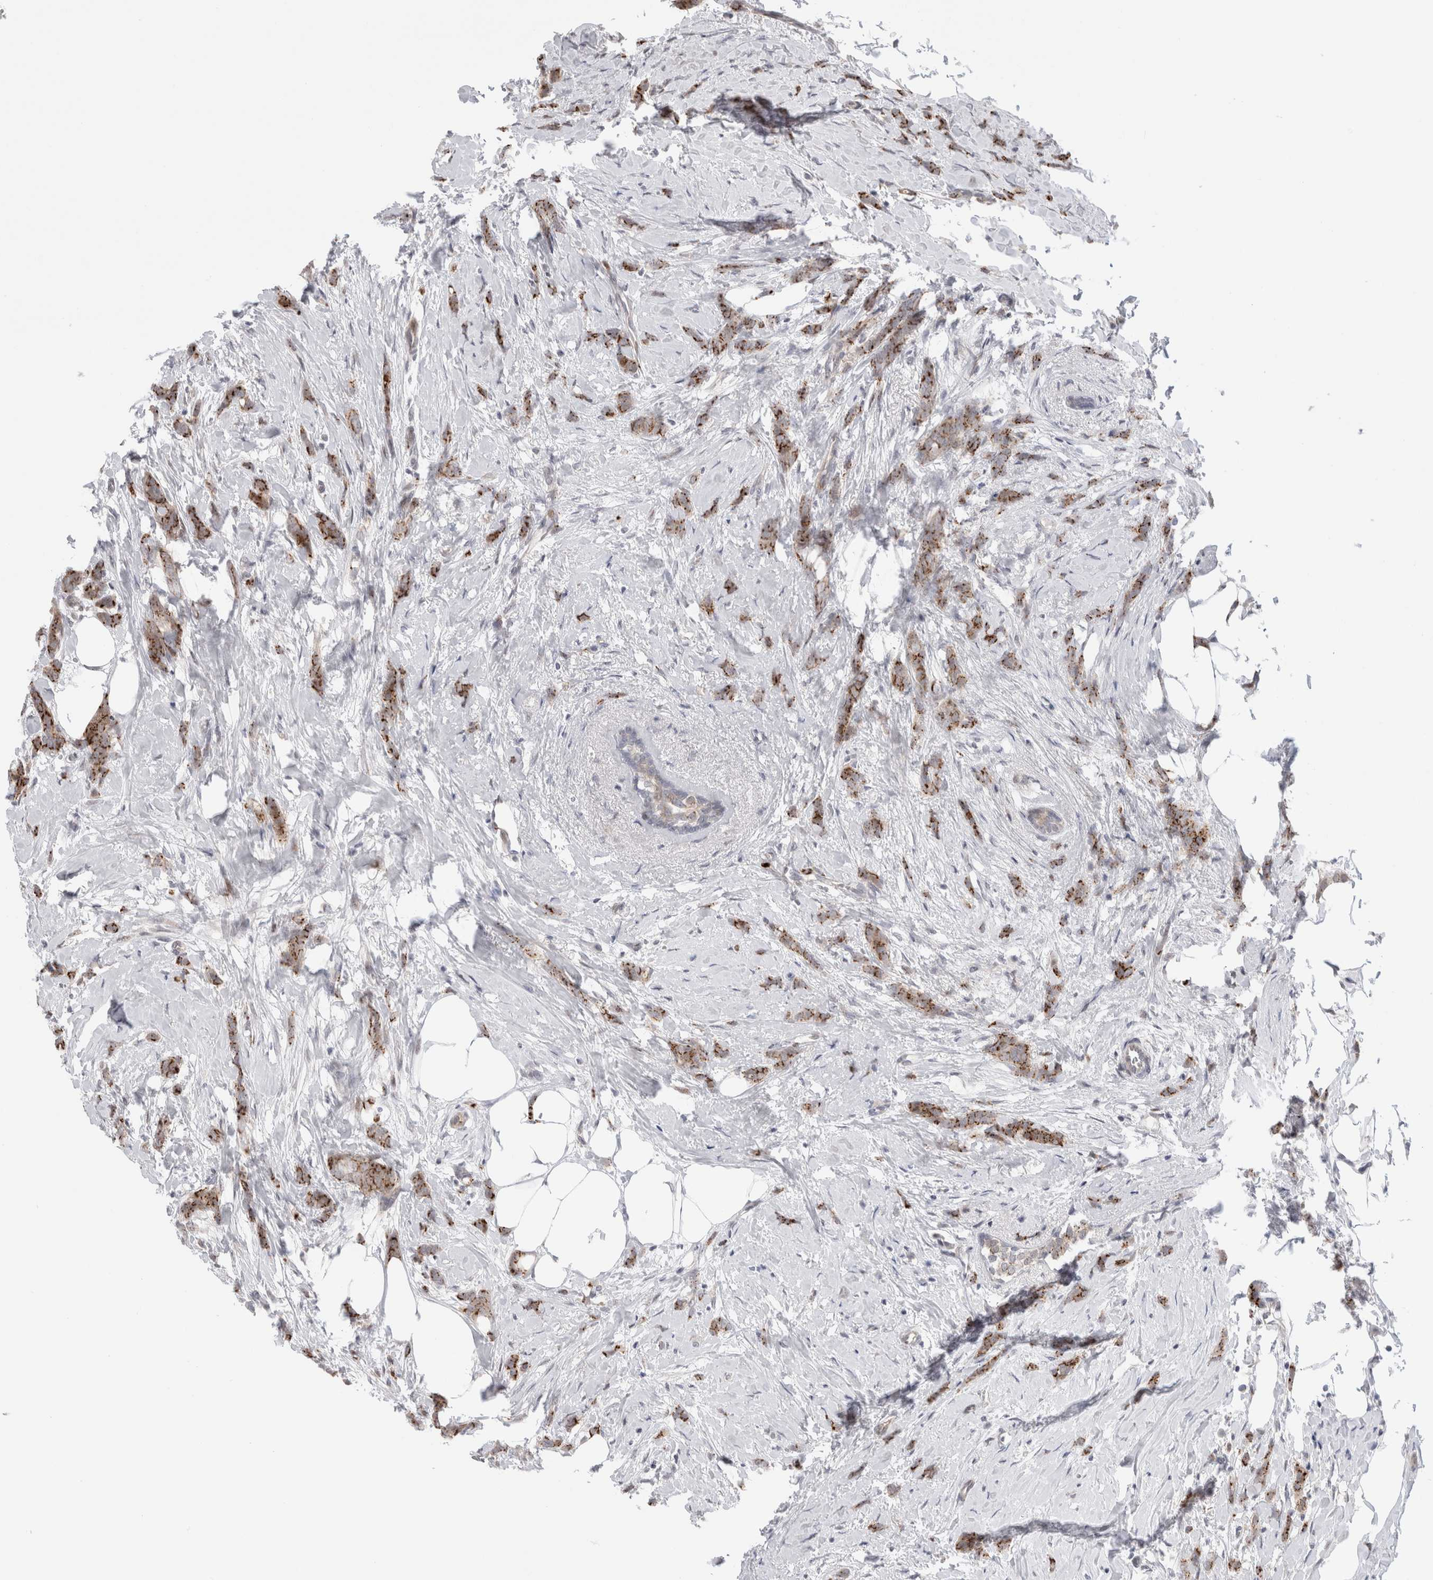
{"staining": {"intensity": "strong", "quantity": ">75%", "location": "cytoplasmic/membranous"}, "tissue": "breast cancer", "cell_type": "Tumor cells", "image_type": "cancer", "snomed": [{"axis": "morphology", "description": "Lobular carcinoma, in situ"}, {"axis": "morphology", "description": "Lobular carcinoma"}, {"axis": "topography", "description": "Breast"}], "caption": "There is high levels of strong cytoplasmic/membranous positivity in tumor cells of breast lobular carcinoma in situ, as demonstrated by immunohistochemical staining (brown color).", "gene": "VPS28", "patient": {"sex": "female", "age": 41}}